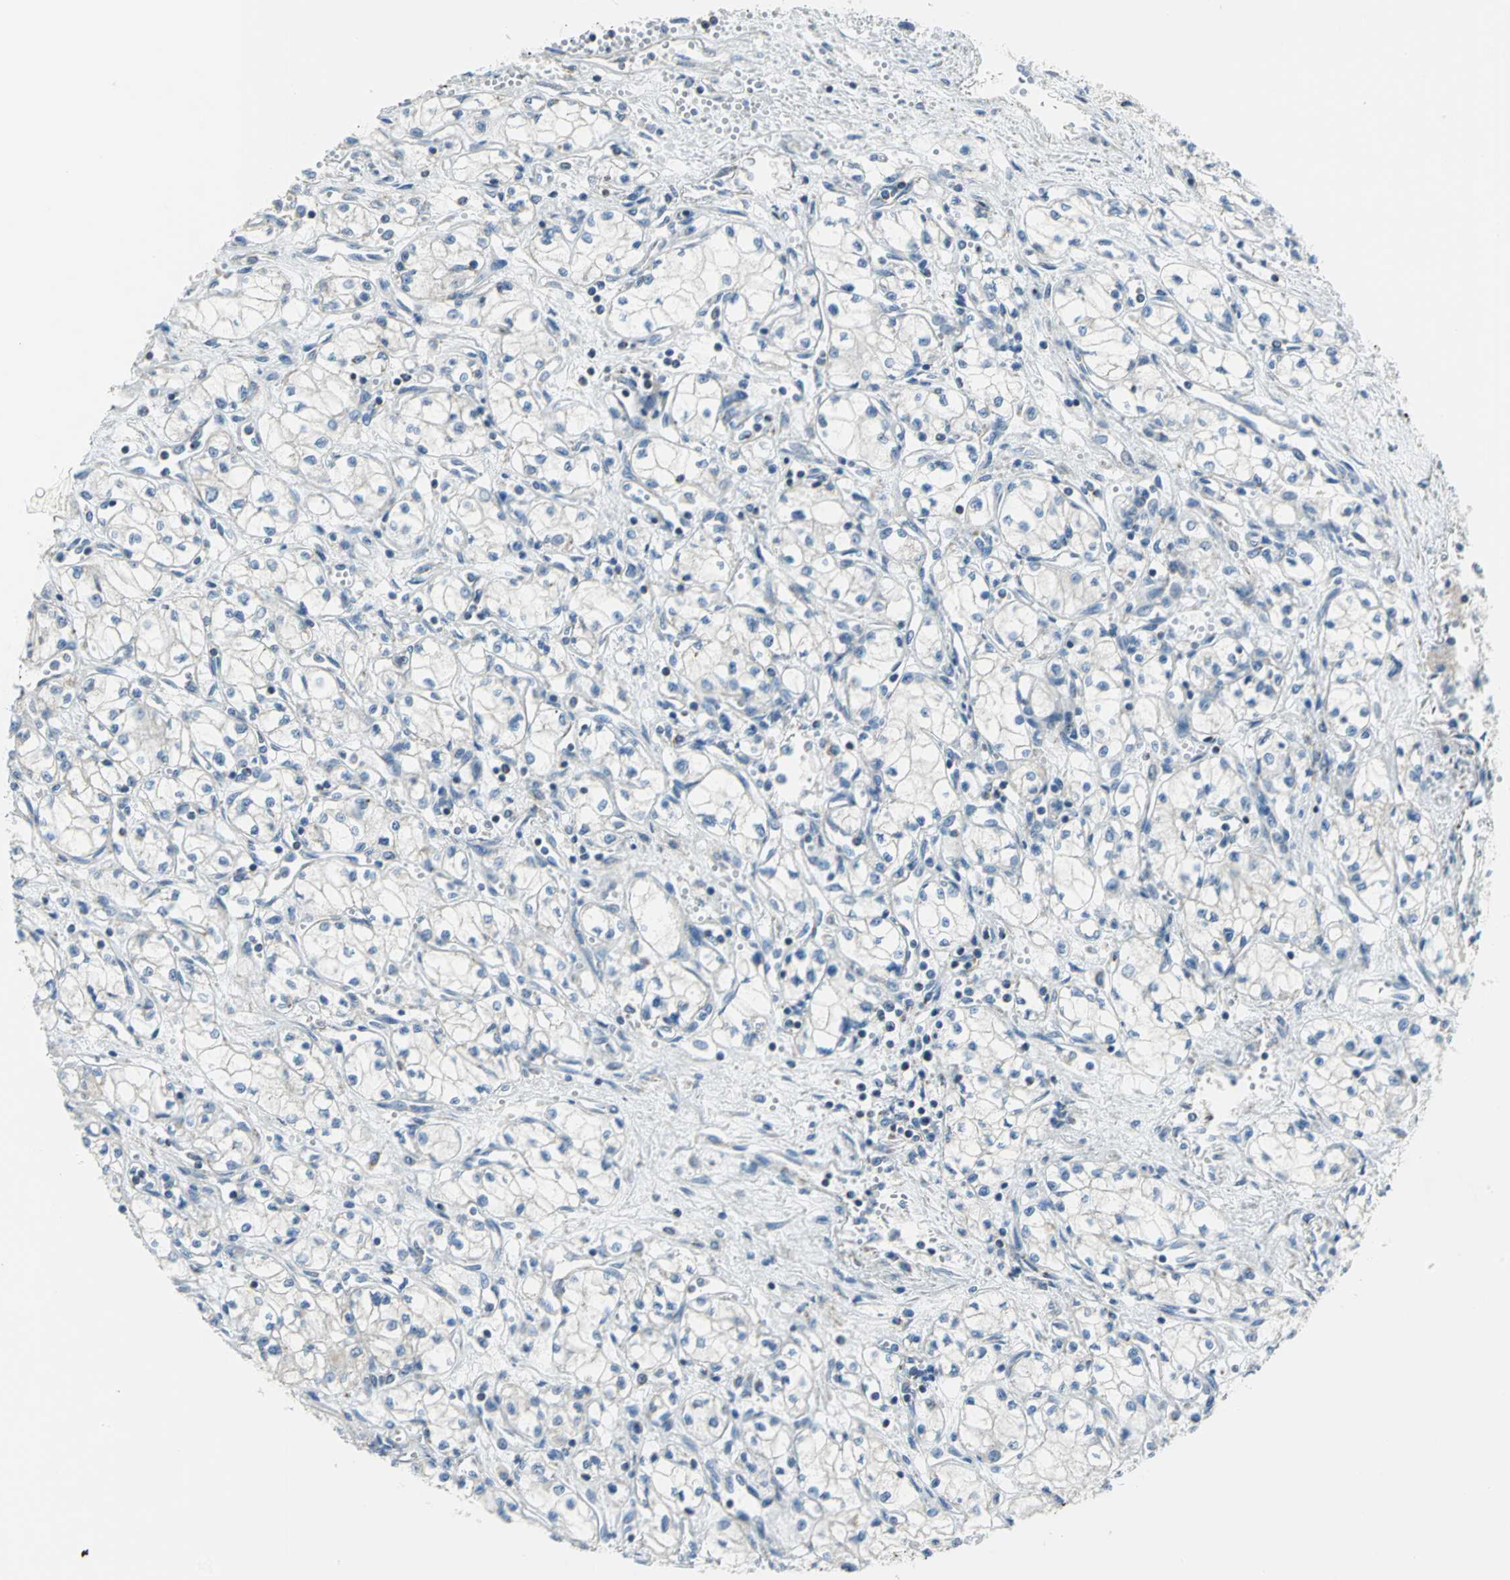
{"staining": {"intensity": "negative", "quantity": "none", "location": "none"}, "tissue": "renal cancer", "cell_type": "Tumor cells", "image_type": "cancer", "snomed": [{"axis": "morphology", "description": "Normal tissue, NOS"}, {"axis": "morphology", "description": "Adenocarcinoma, NOS"}, {"axis": "topography", "description": "Kidney"}], "caption": "This is an IHC image of renal adenocarcinoma. There is no positivity in tumor cells.", "gene": "ALOX15", "patient": {"sex": "male", "age": 59}}